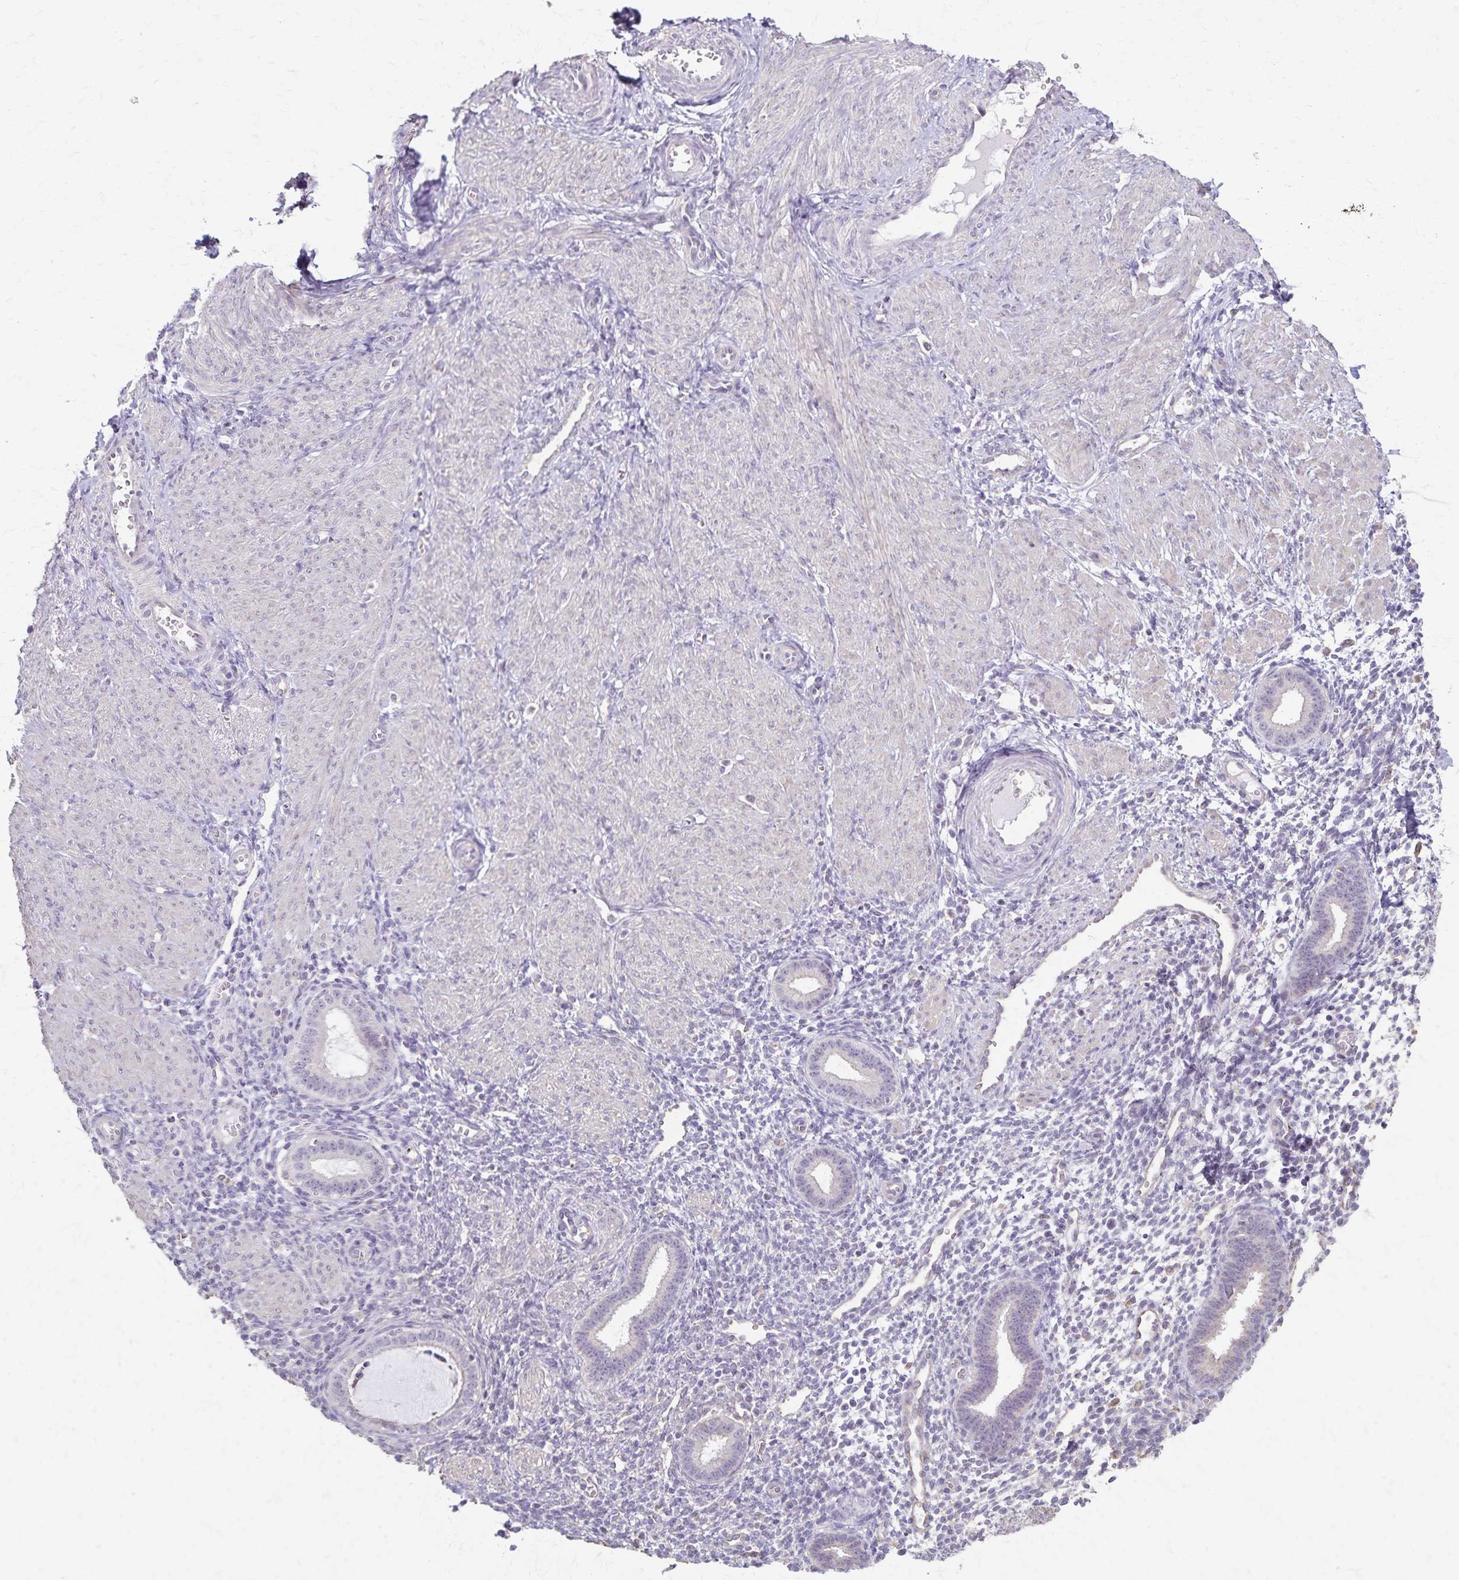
{"staining": {"intensity": "negative", "quantity": "none", "location": "none"}, "tissue": "endometrium", "cell_type": "Cells in endometrial stroma", "image_type": "normal", "snomed": [{"axis": "morphology", "description": "Normal tissue, NOS"}, {"axis": "topography", "description": "Endometrium"}], "caption": "Cells in endometrial stroma show no significant positivity in unremarkable endometrium. (DAB IHC visualized using brightfield microscopy, high magnification).", "gene": "KISS1", "patient": {"sex": "female", "age": 36}}